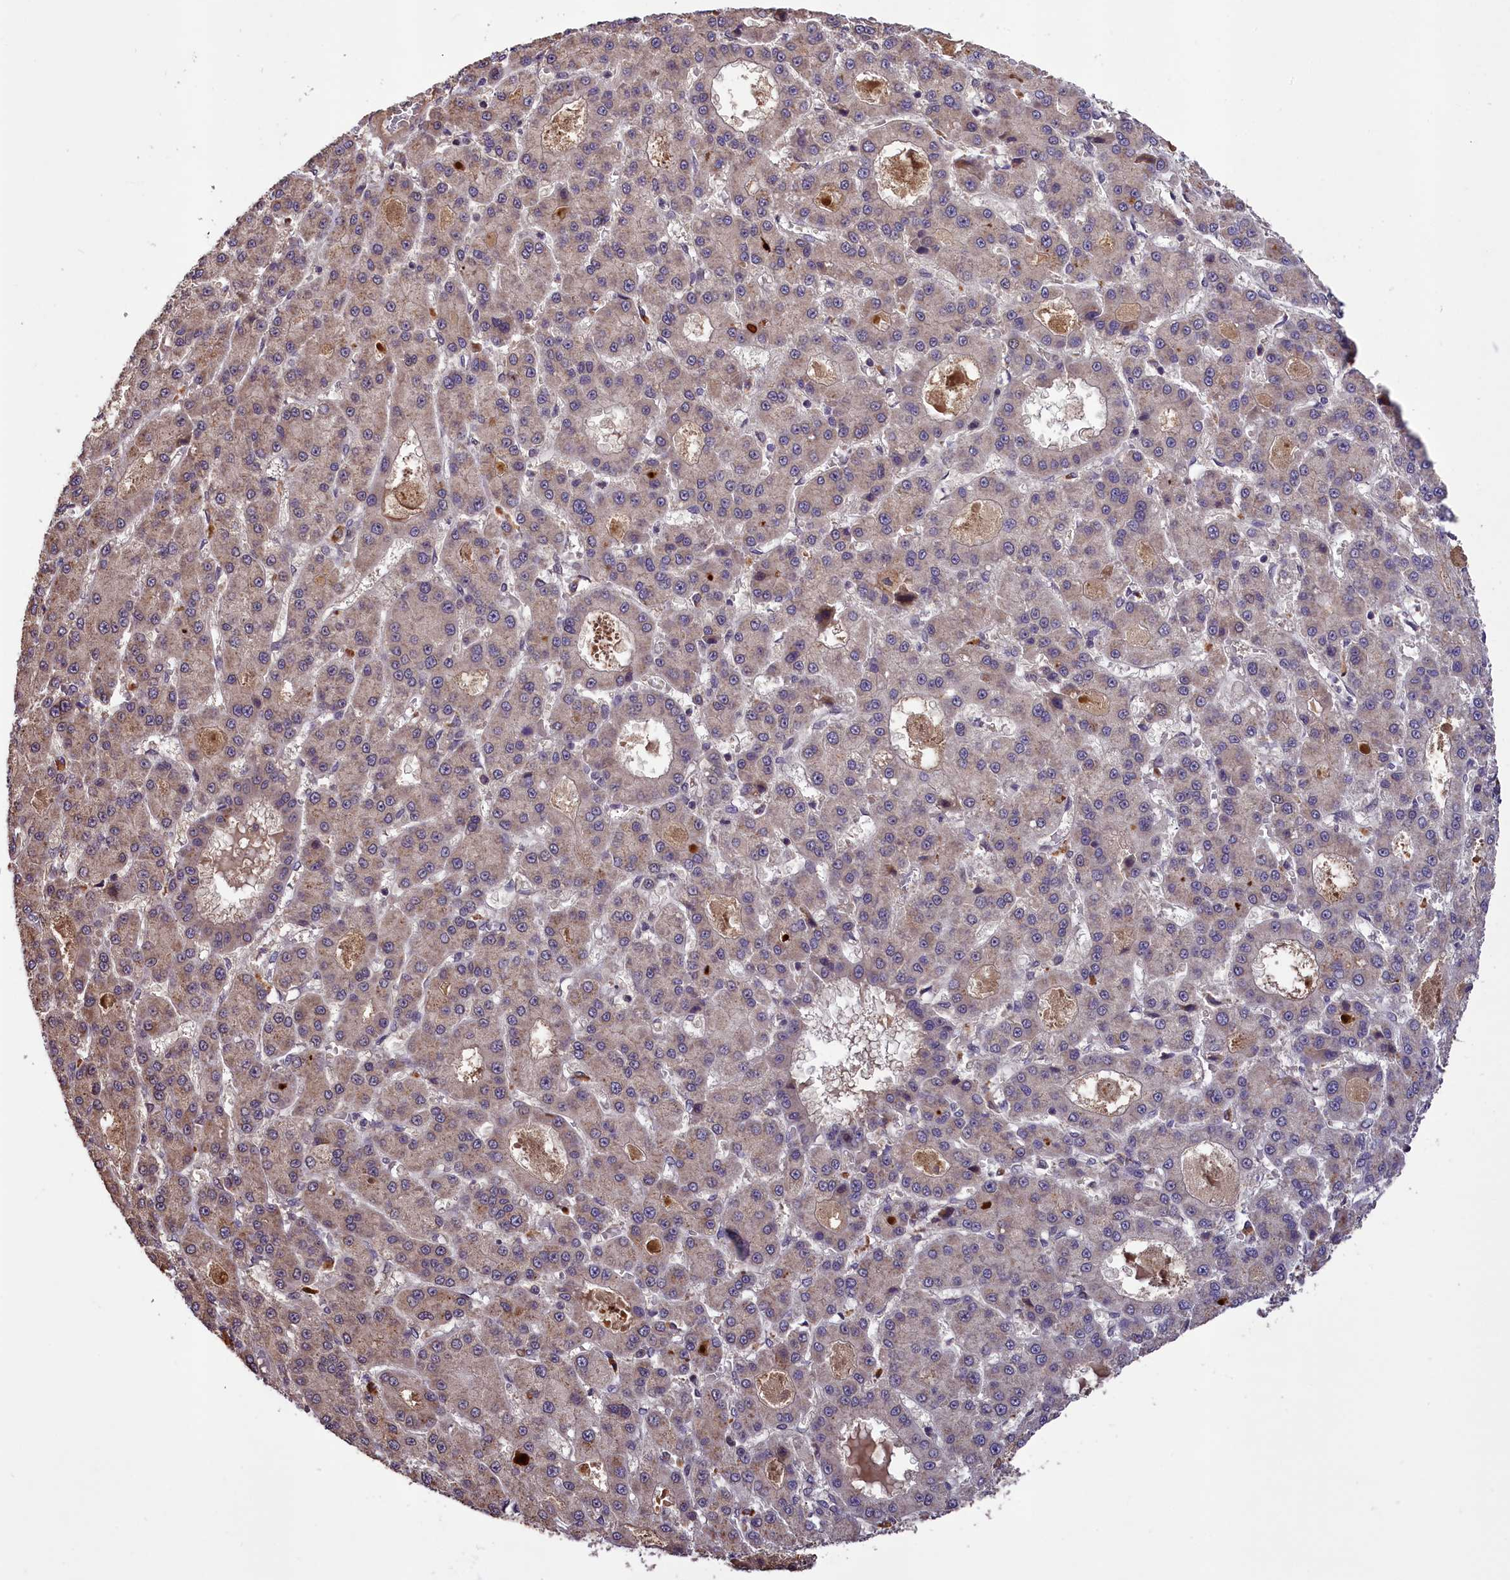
{"staining": {"intensity": "weak", "quantity": "<25%", "location": "cytoplasmic/membranous"}, "tissue": "liver cancer", "cell_type": "Tumor cells", "image_type": "cancer", "snomed": [{"axis": "morphology", "description": "Carcinoma, Hepatocellular, NOS"}, {"axis": "topography", "description": "Liver"}], "caption": "This is a micrograph of immunohistochemistry staining of liver hepatocellular carcinoma, which shows no staining in tumor cells.", "gene": "DNAJB9", "patient": {"sex": "male", "age": 70}}